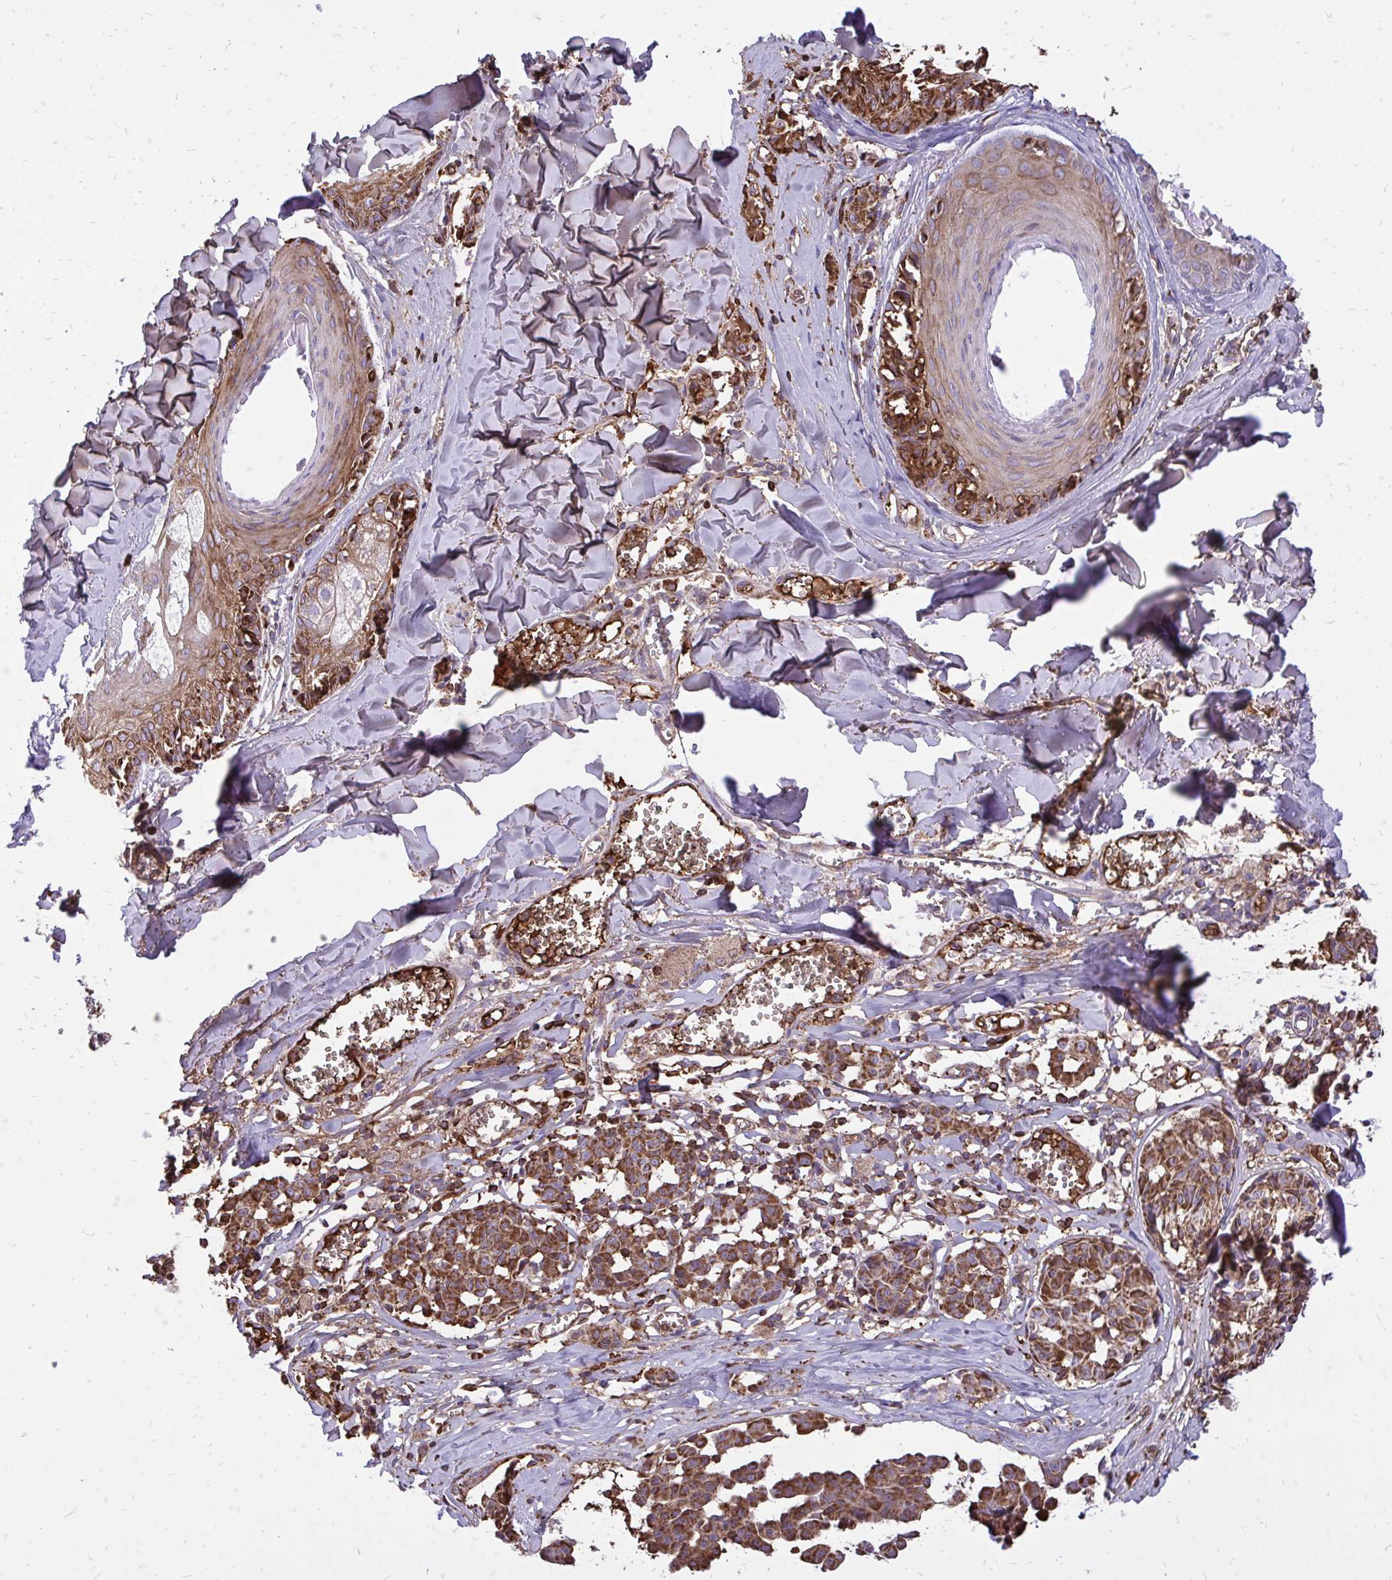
{"staining": {"intensity": "strong", "quantity": ">75%", "location": "cytoplasmic/membranous"}, "tissue": "melanoma", "cell_type": "Tumor cells", "image_type": "cancer", "snomed": [{"axis": "morphology", "description": "Malignant melanoma, NOS"}, {"axis": "topography", "description": "Skin"}], "caption": "Immunohistochemical staining of melanoma displays high levels of strong cytoplasmic/membranous protein positivity in approximately >75% of tumor cells. (IHC, brightfield microscopy, high magnification).", "gene": "ATP13A2", "patient": {"sex": "female", "age": 43}}